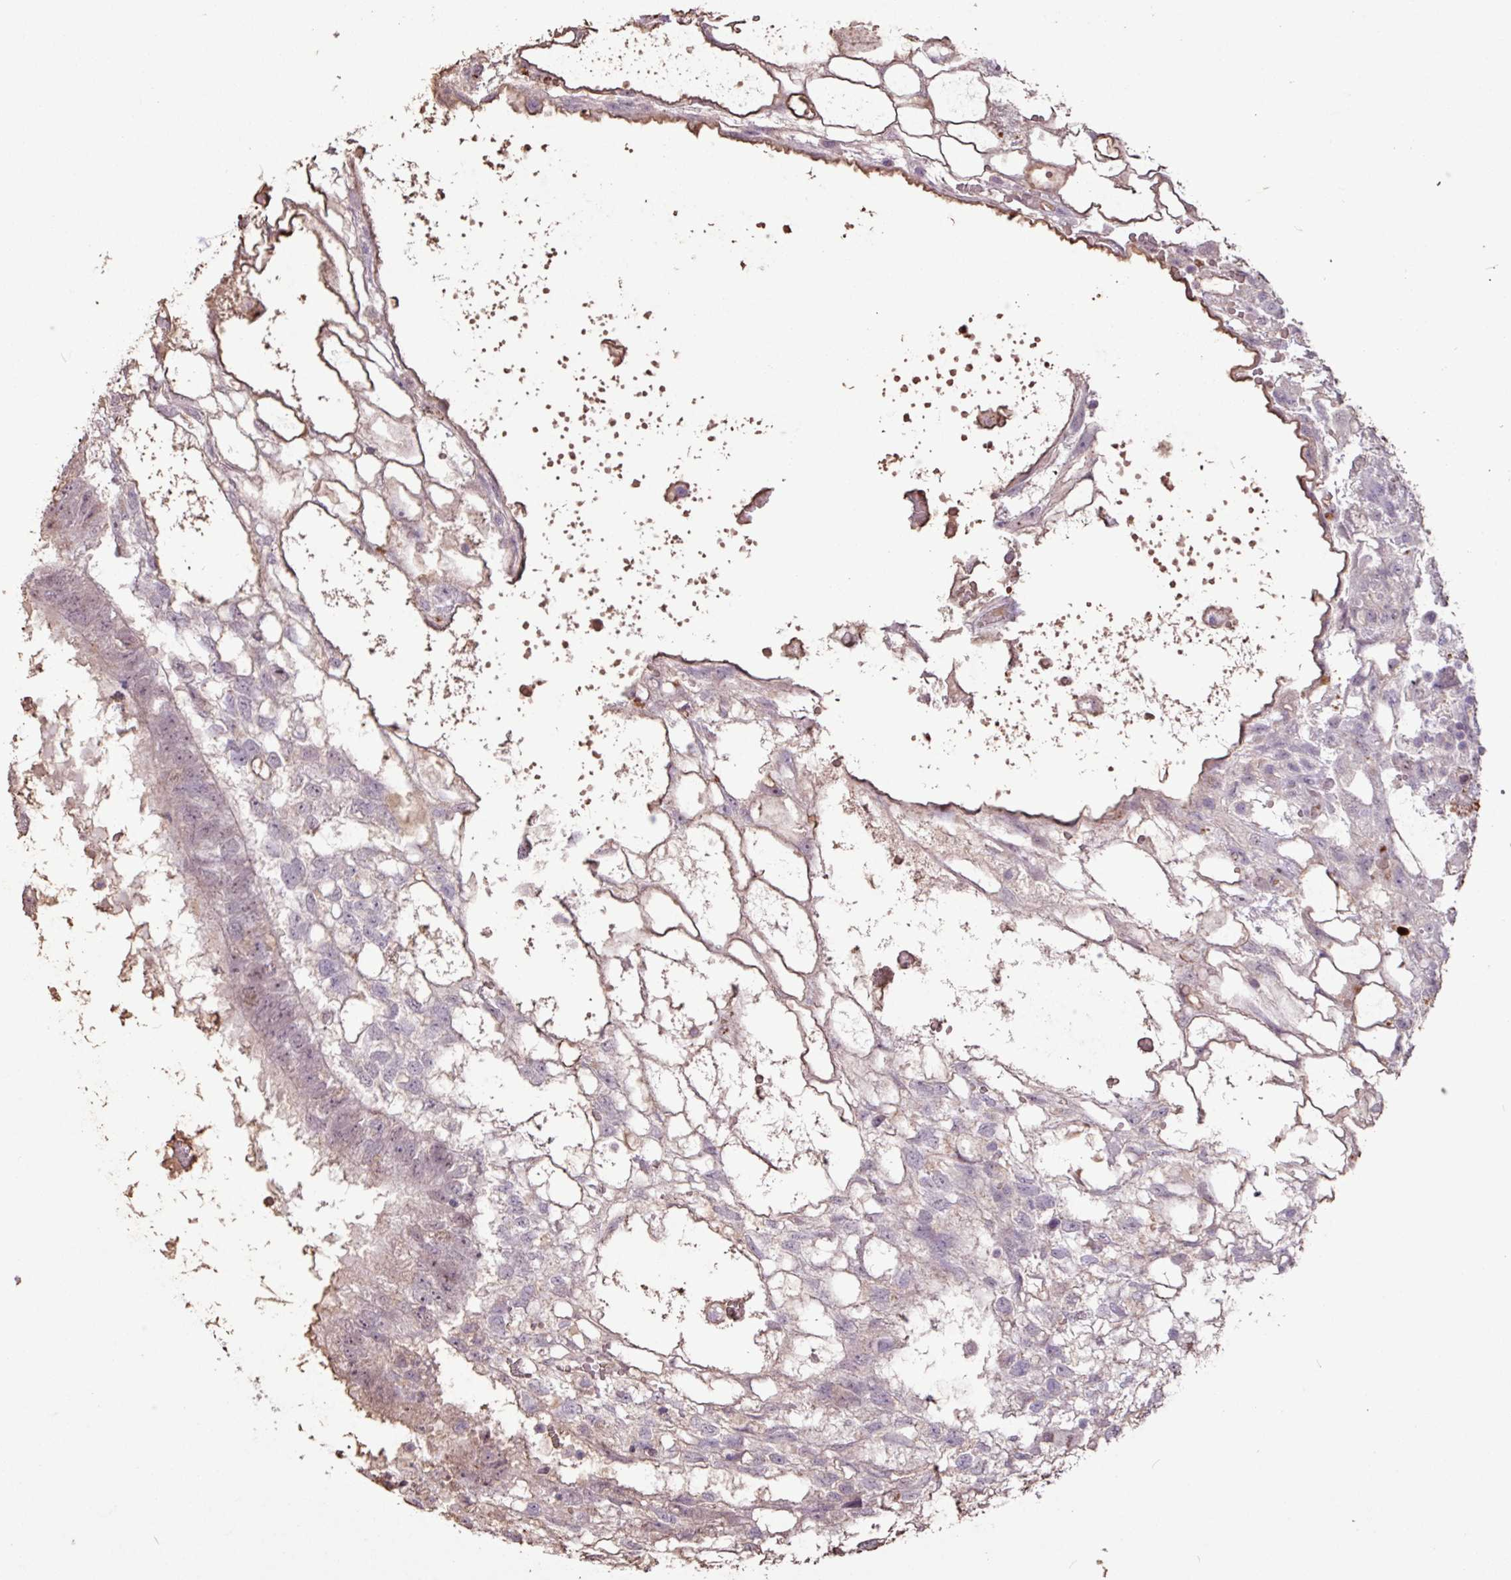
{"staining": {"intensity": "weak", "quantity": ">75%", "location": "nuclear"}, "tissue": "testis cancer", "cell_type": "Tumor cells", "image_type": "cancer", "snomed": [{"axis": "morphology", "description": "Normal tissue, NOS"}, {"axis": "morphology", "description": "Carcinoma, Embryonal, NOS"}, {"axis": "topography", "description": "Testis"}], "caption": "IHC of testis embryonal carcinoma reveals low levels of weak nuclear positivity in approximately >75% of tumor cells.", "gene": "L3MBTL3", "patient": {"sex": "male", "age": 32}}